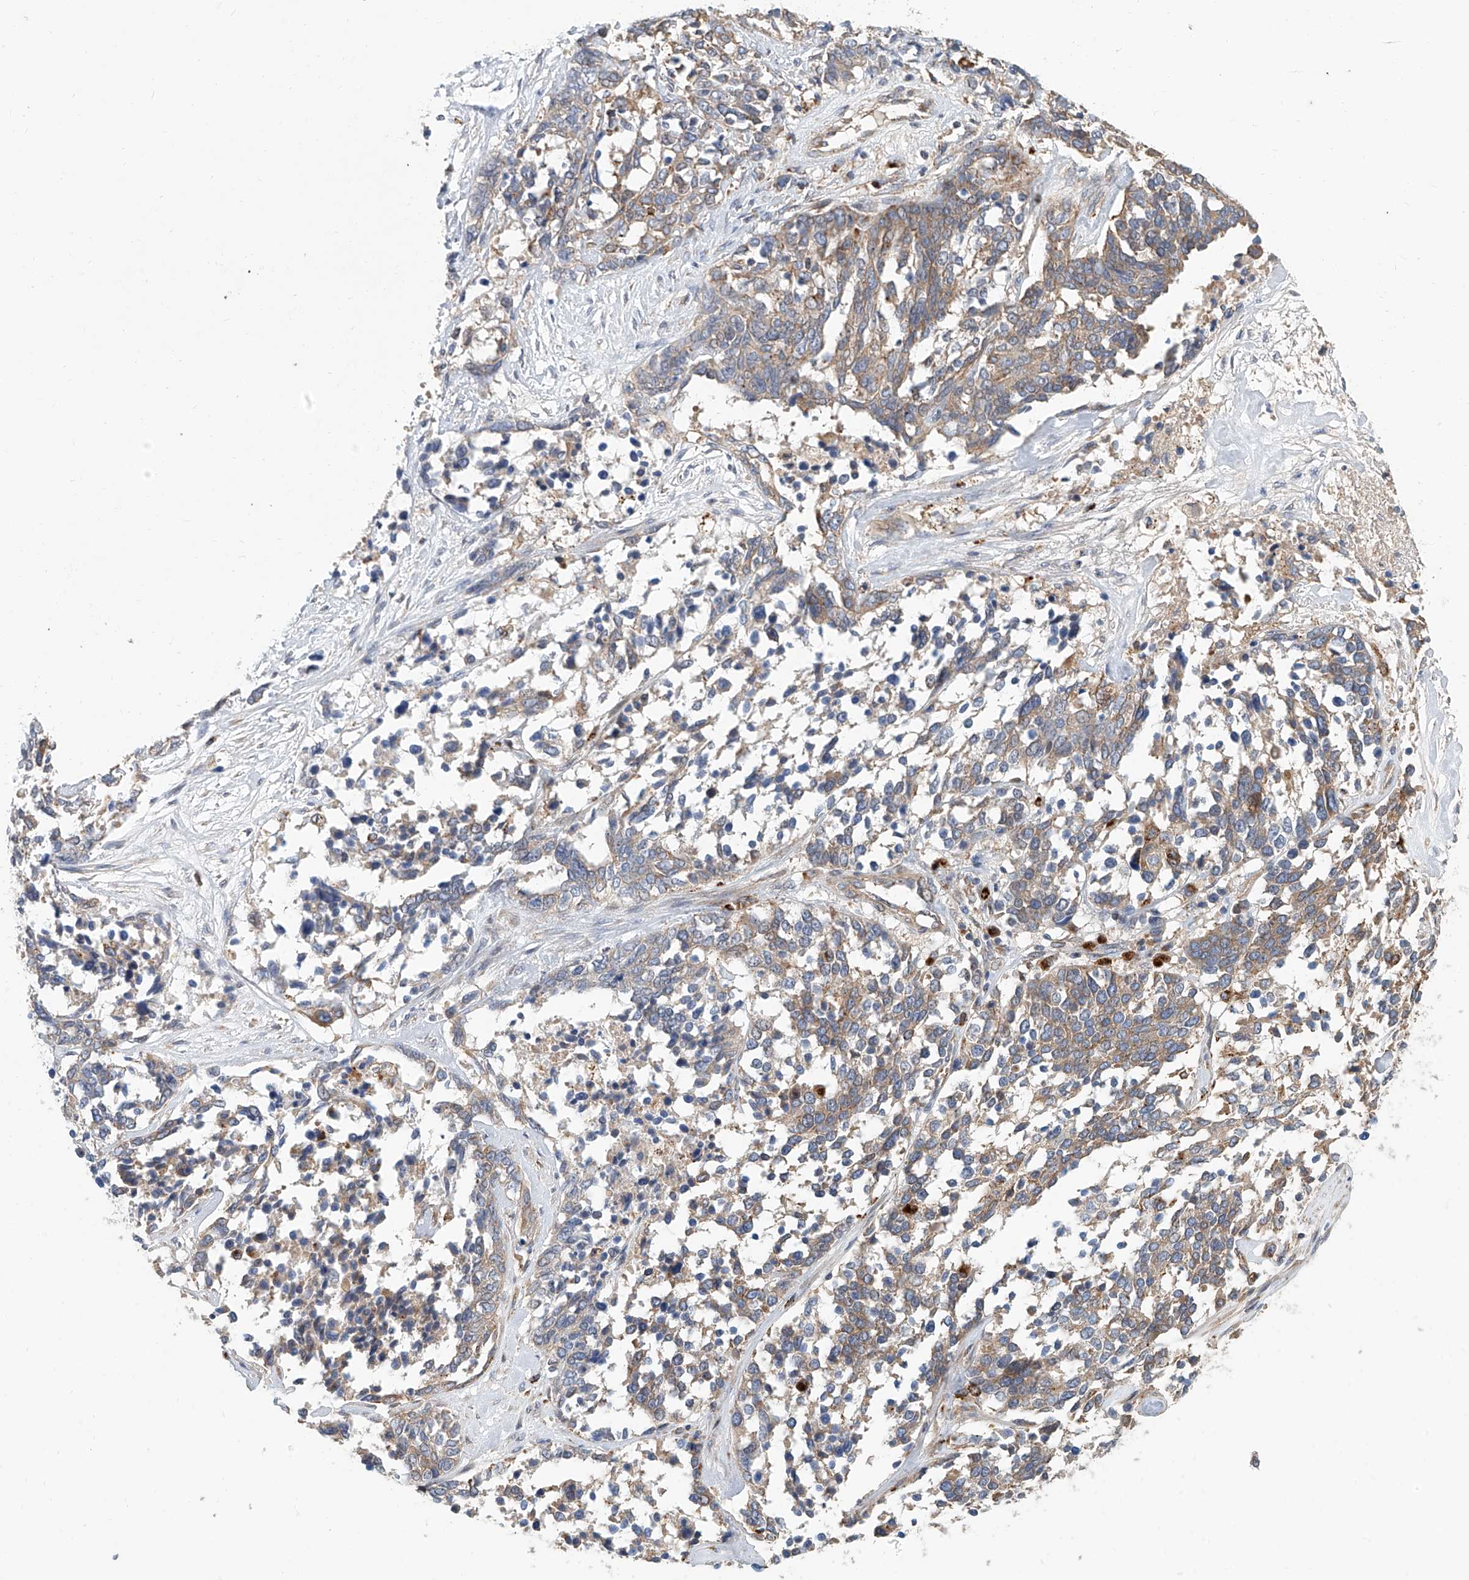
{"staining": {"intensity": "weak", "quantity": ">75%", "location": "cytoplasmic/membranous"}, "tissue": "ovarian cancer", "cell_type": "Tumor cells", "image_type": "cancer", "snomed": [{"axis": "morphology", "description": "Cystadenocarcinoma, serous, NOS"}, {"axis": "topography", "description": "Ovary"}], "caption": "Weak cytoplasmic/membranous protein expression is appreciated in about >75% of tumor cells in ovarian cancer (serous cystadenocarcinoma).", "gene": "HGSNAT", "patient": {"sex": "female", "age": 44}}